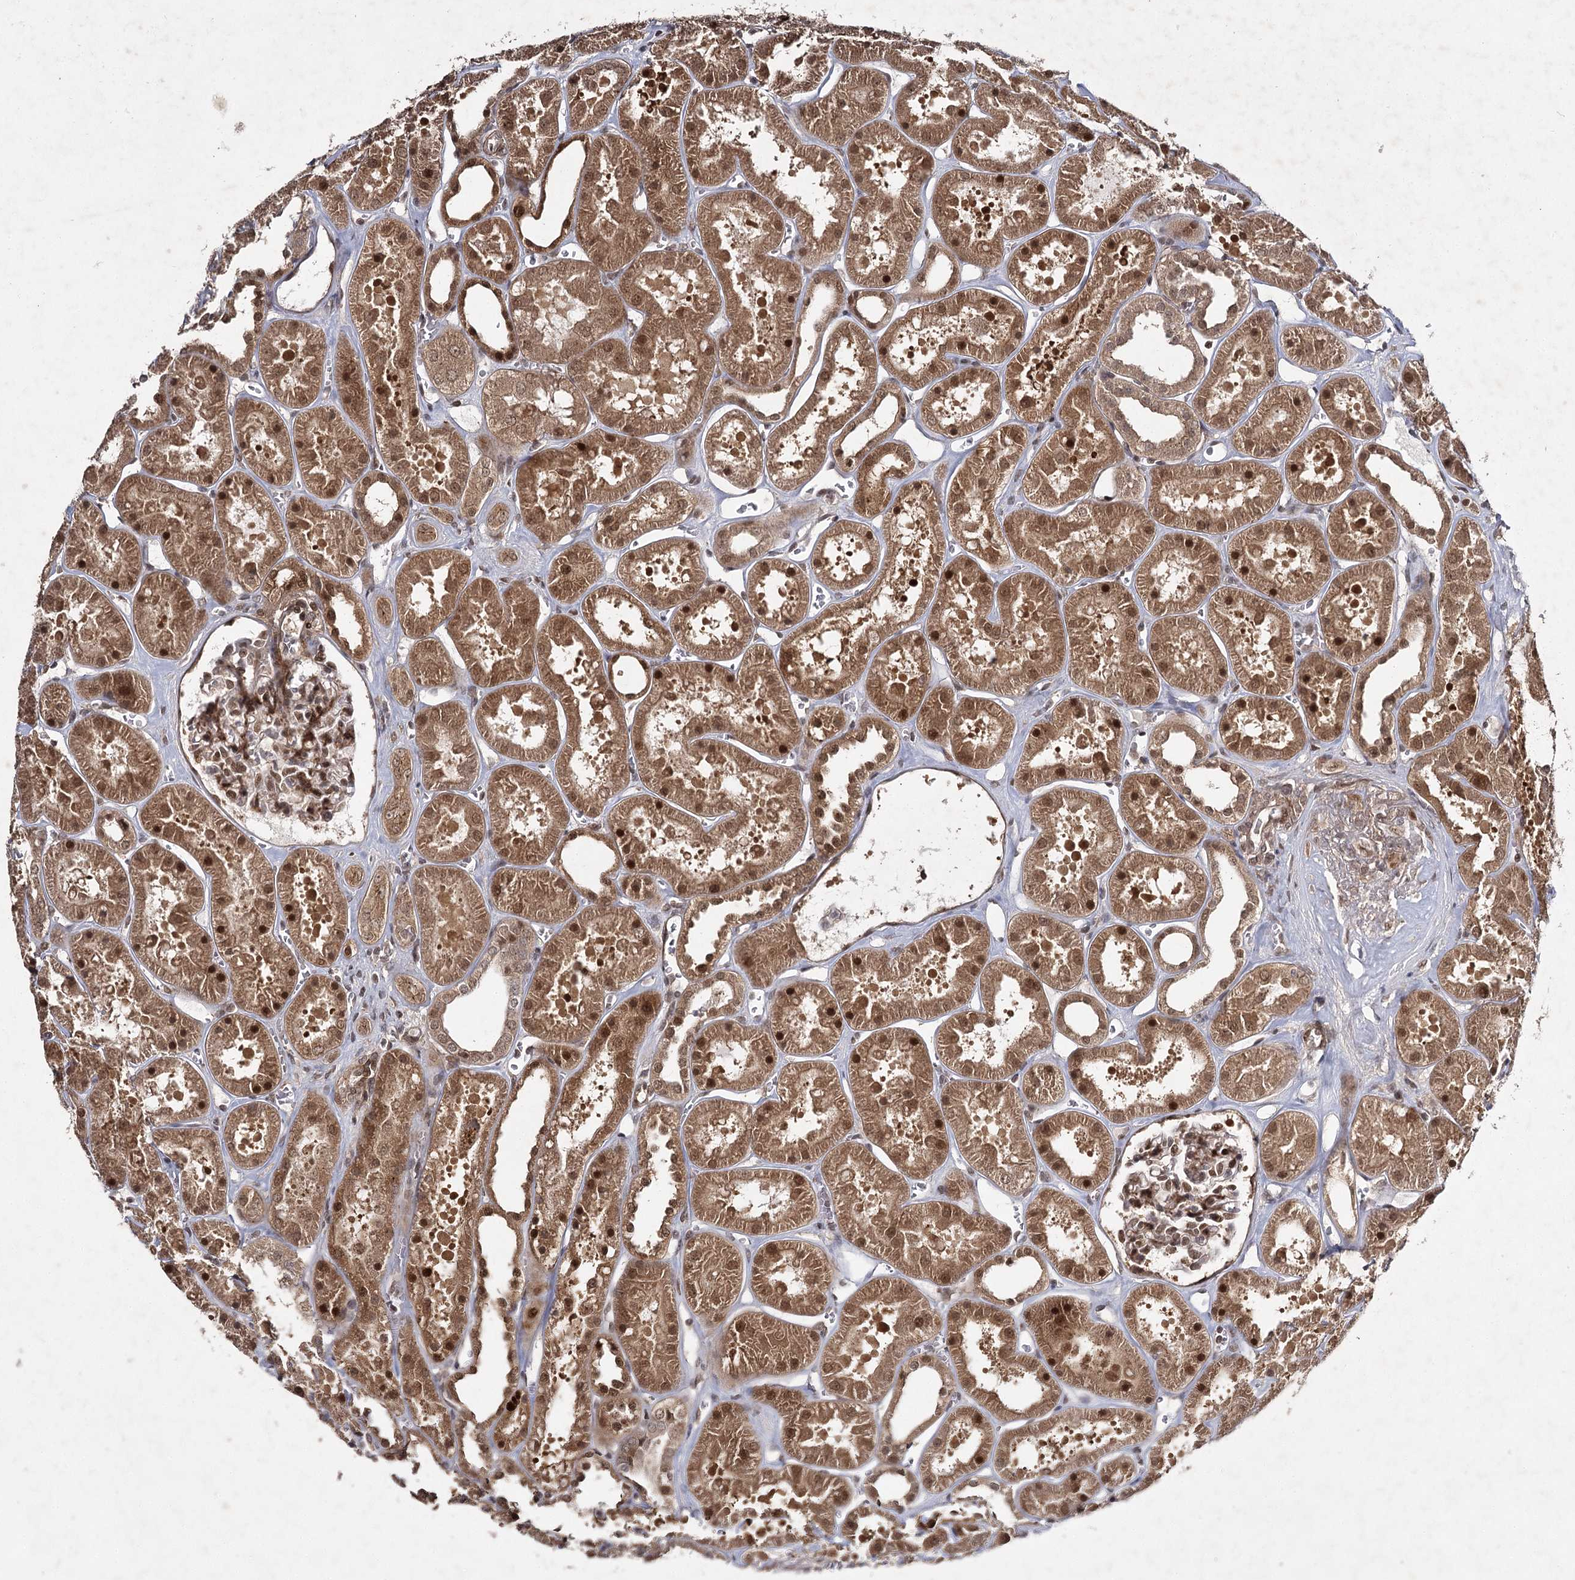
{"staining": {"intensity": "moderate", "quantity": ">75%", "location": "cytoplasmic/membranous,nuclear"}, "tissue": "kidney", "cell_type": "Cells in glomeruli", "image_type": "normal", "snomed": [{"axis": "morphology", "description": "Normal tissue, NOS"}, {"axis": "topography", "description": "Kidney"}], "caption": "Moderate cytoplasmic/membranous,nuclear protein staining is present in about >75% of cells in glomeruli in kidney.", "gene": "DCUN1D4", "patient": {"sex": "female", "age": 41}}